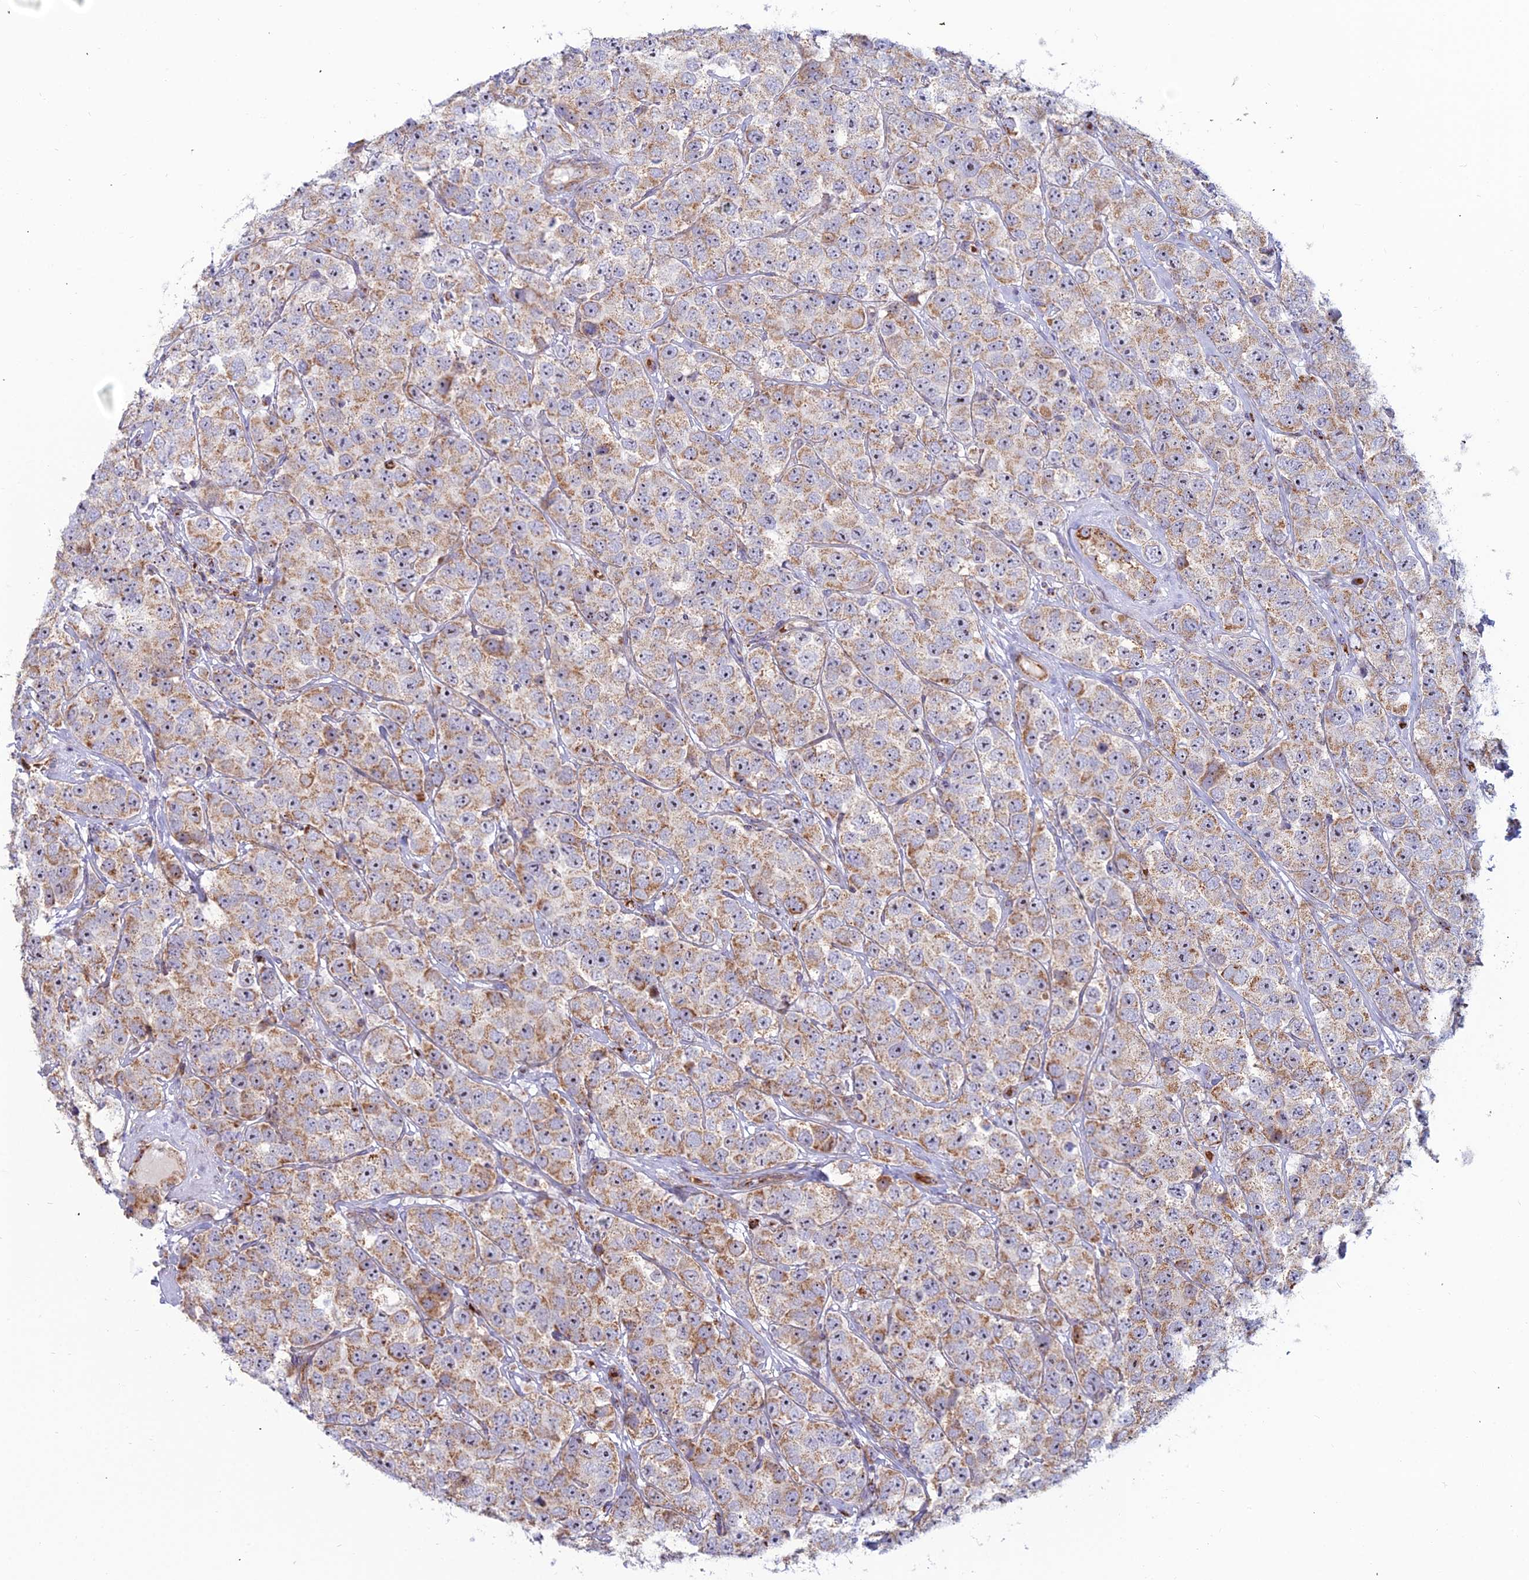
{"staining": {"intensity": "moderate", "quantity": ">75%", "location": "cytoplasmic/membranous"}, "tissue": "testis cancer", "cell_type": "Tumor cells", "image_type": "cancer", "snomed": [{"axis": "morphology", "description": "Seminoma, NOS"}, {"axis": "topography", "description": "Testis"}], "caption": "Testis cancer (seminoma) stained with a brown dye exhibits moderate cytoplasmic/membranous positive staining in approximately >75% of tumor cells.", "gene": "SLC35F4", "patient": {"sex": "male", "age": 28}}